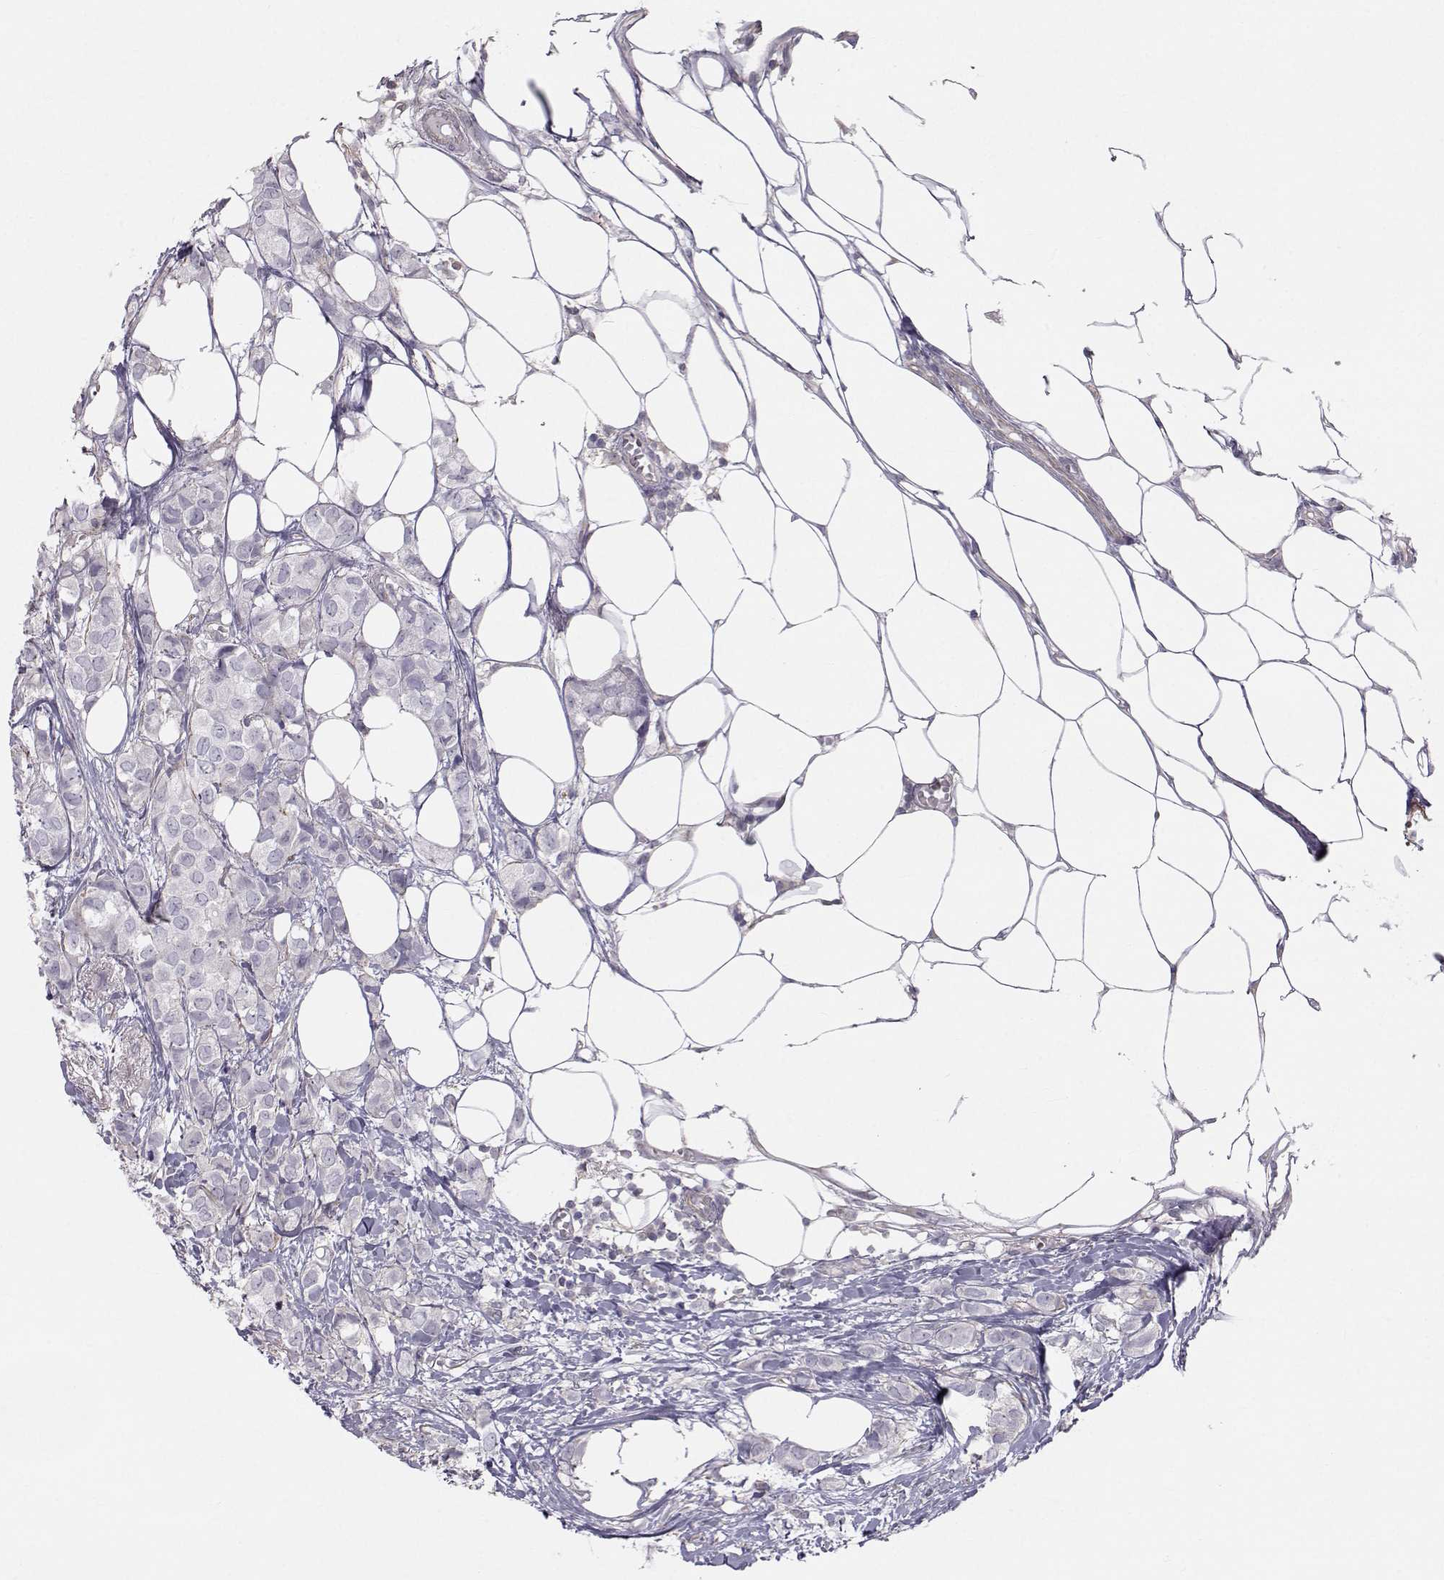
{"staining": {"intensity": "negative", "quantity": "none", "location": "none"}, "tissue": "breast cancer", "cell_type": "Tumor cells", "image_type": "cancer", "snomed": [{"axis": "morphology", "description": "Duct carcinoma"}, {"axis": "topography", "description": "Breast"}], "caption": "Histopathology image shows no protein expression in tumor cells of breast cancer (infiltrating ductal carcinoma) tissue.", "gene": "GARIN3", "patient": {"sex": "female", "age": 85}}